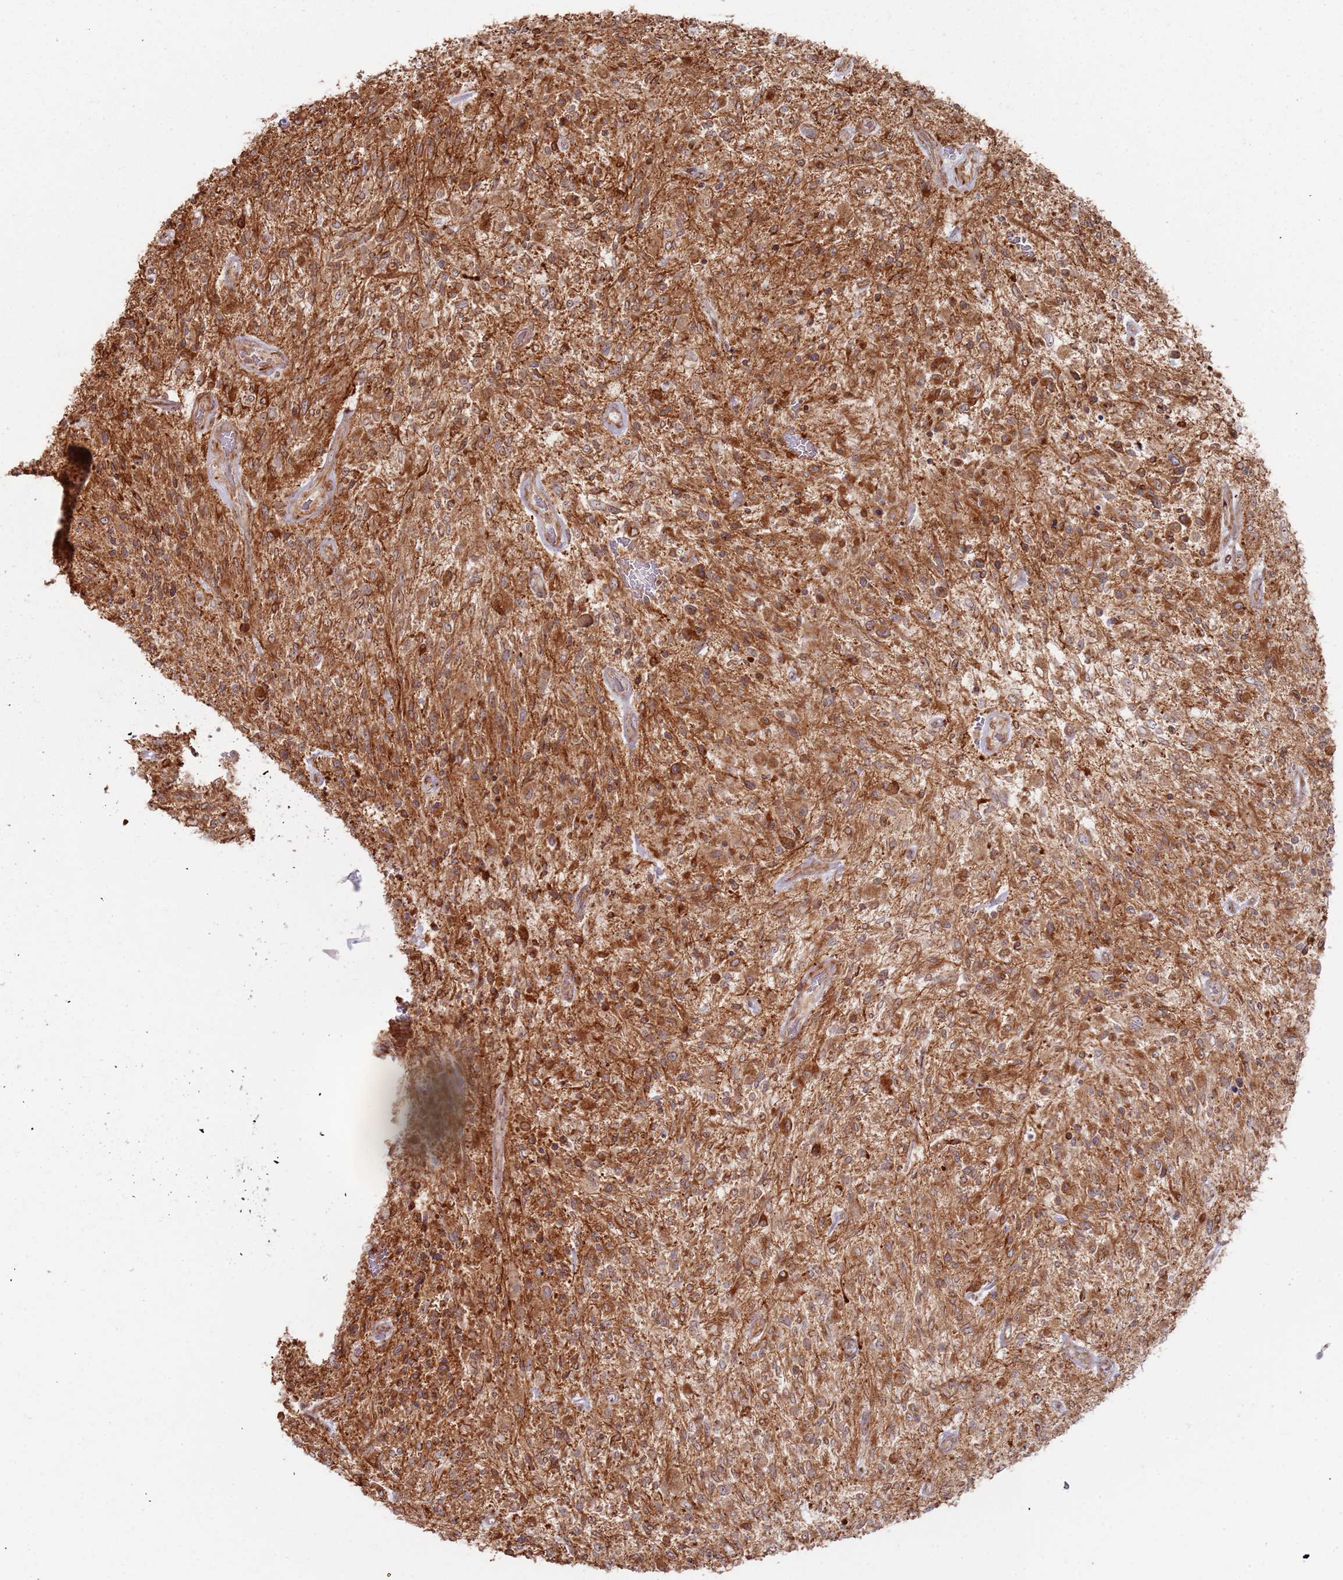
{"staining": {"intensity": "moderate", "quantity": ">75%", "location": "cytoplasmic/membranous"}, "tissue": "glioma", "cell_type": "Tumor cells", "image_type": "cancer", "snomed": [{"axis": "morphology", "description": "Glioma, malignant, High grade"}, {"axis": "topography", "description": "Brain"}], "caption": "Immunohistochemistry (IHC) of glioma displays medium levels of moderate cytoplasmic/membranous staining in about >75% of tumor cells. (Brightfield microscopy of DAB IHC at high magnification).", "gene": "PHF21A", "patient": {"sex": "male", "age": 47}}